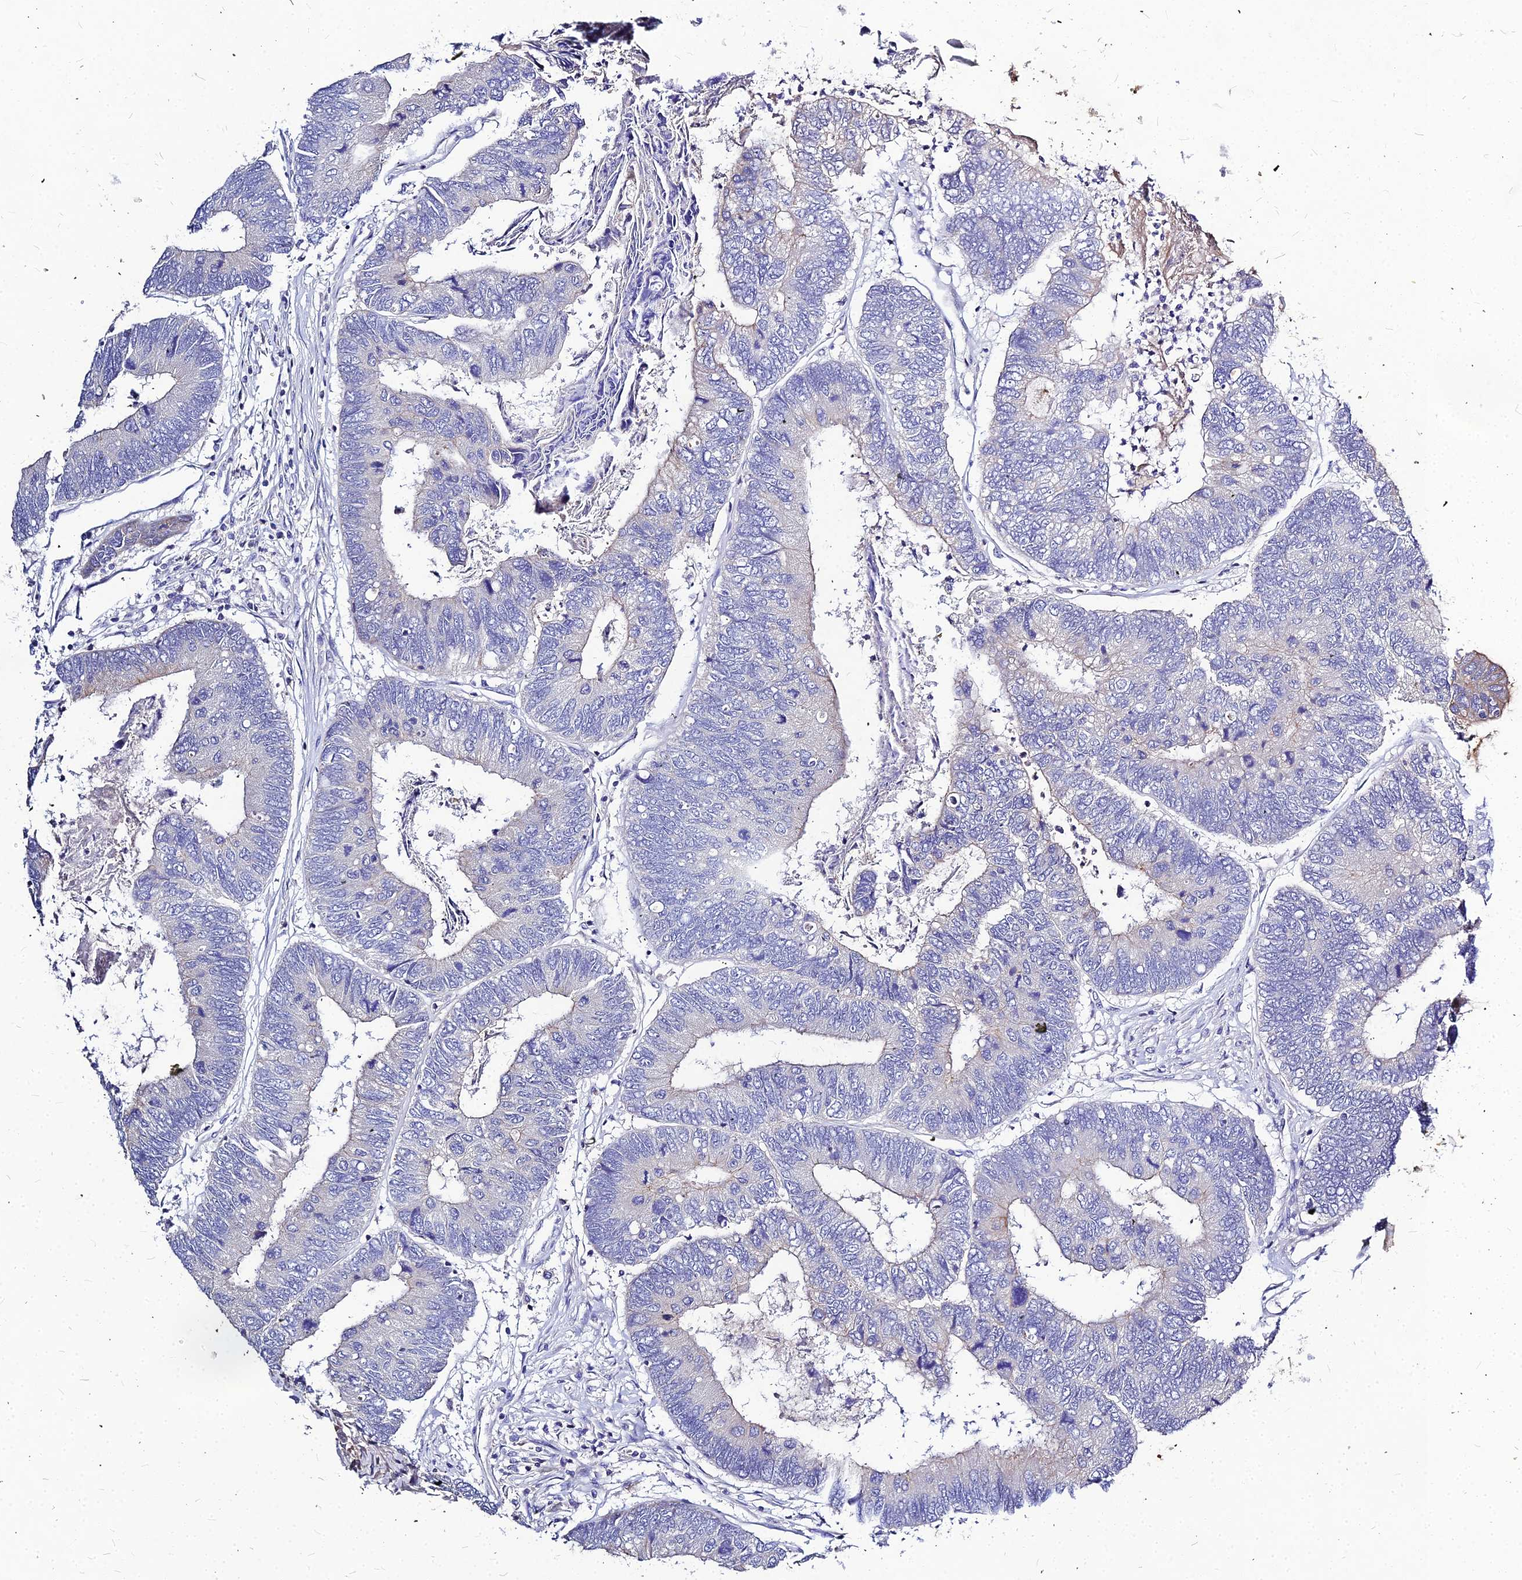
{"staining": {"intensity": "weak", "quantity": "25%-75%", "location": "cytoplasmic/membranous"}, "tissue": "colorectal cancer", "cell_type": "Tumor cells", "image_type": "cancer", "snomed": [{"axis": "morphology", "description": "Adenocarcinoma, NOS"}, {"axis": "topography", "description": "Colon"}], "caption": "About 25%-75% of tumor cells in adenocarcinoma (colorectal) exhibit weak cytoplasmic/membranous protein expression as visualized by brown immunohistochemical staining.", "gene": "DMRTA1", "patient": {"sex": "female", "age": 67}}